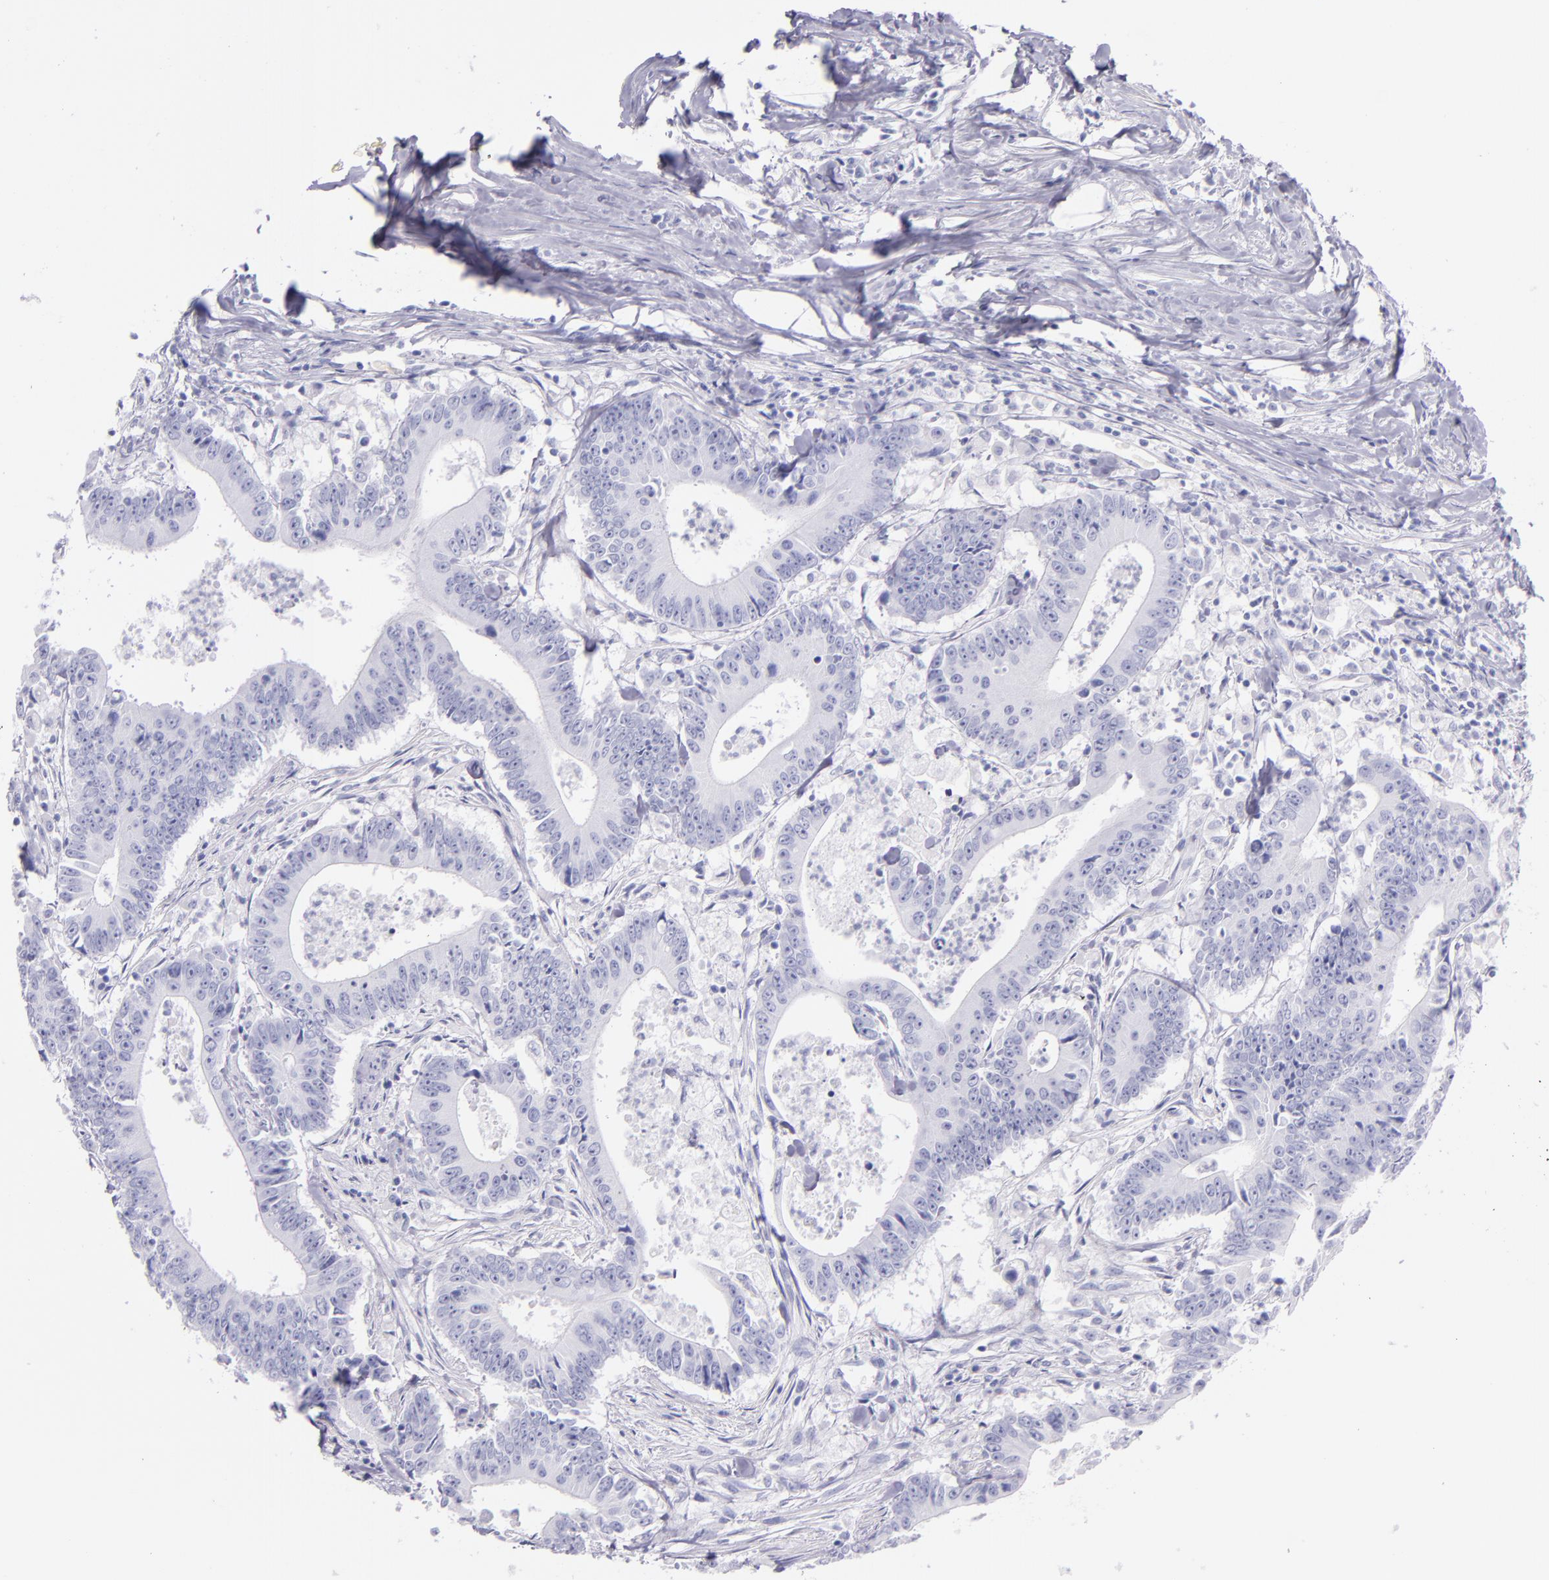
{"staining": {"intensity": "negative", "quantity": "none", "location": "none"}, "tissue": "colorectal cancer", "cell_type": "Tumor cells", "image_type": "cancer", "snomed": [{"axis": "morphology", "description": "Adenocarcinoma, NOS"}, {"axis": "topography", "description": "Colon"}], "caption": "Micrograph shows no protein positivity in tumor cells of colorectal cancer tissue.", "gene": "SFTPB", "patient": {"sex": "male", "age": 55}}